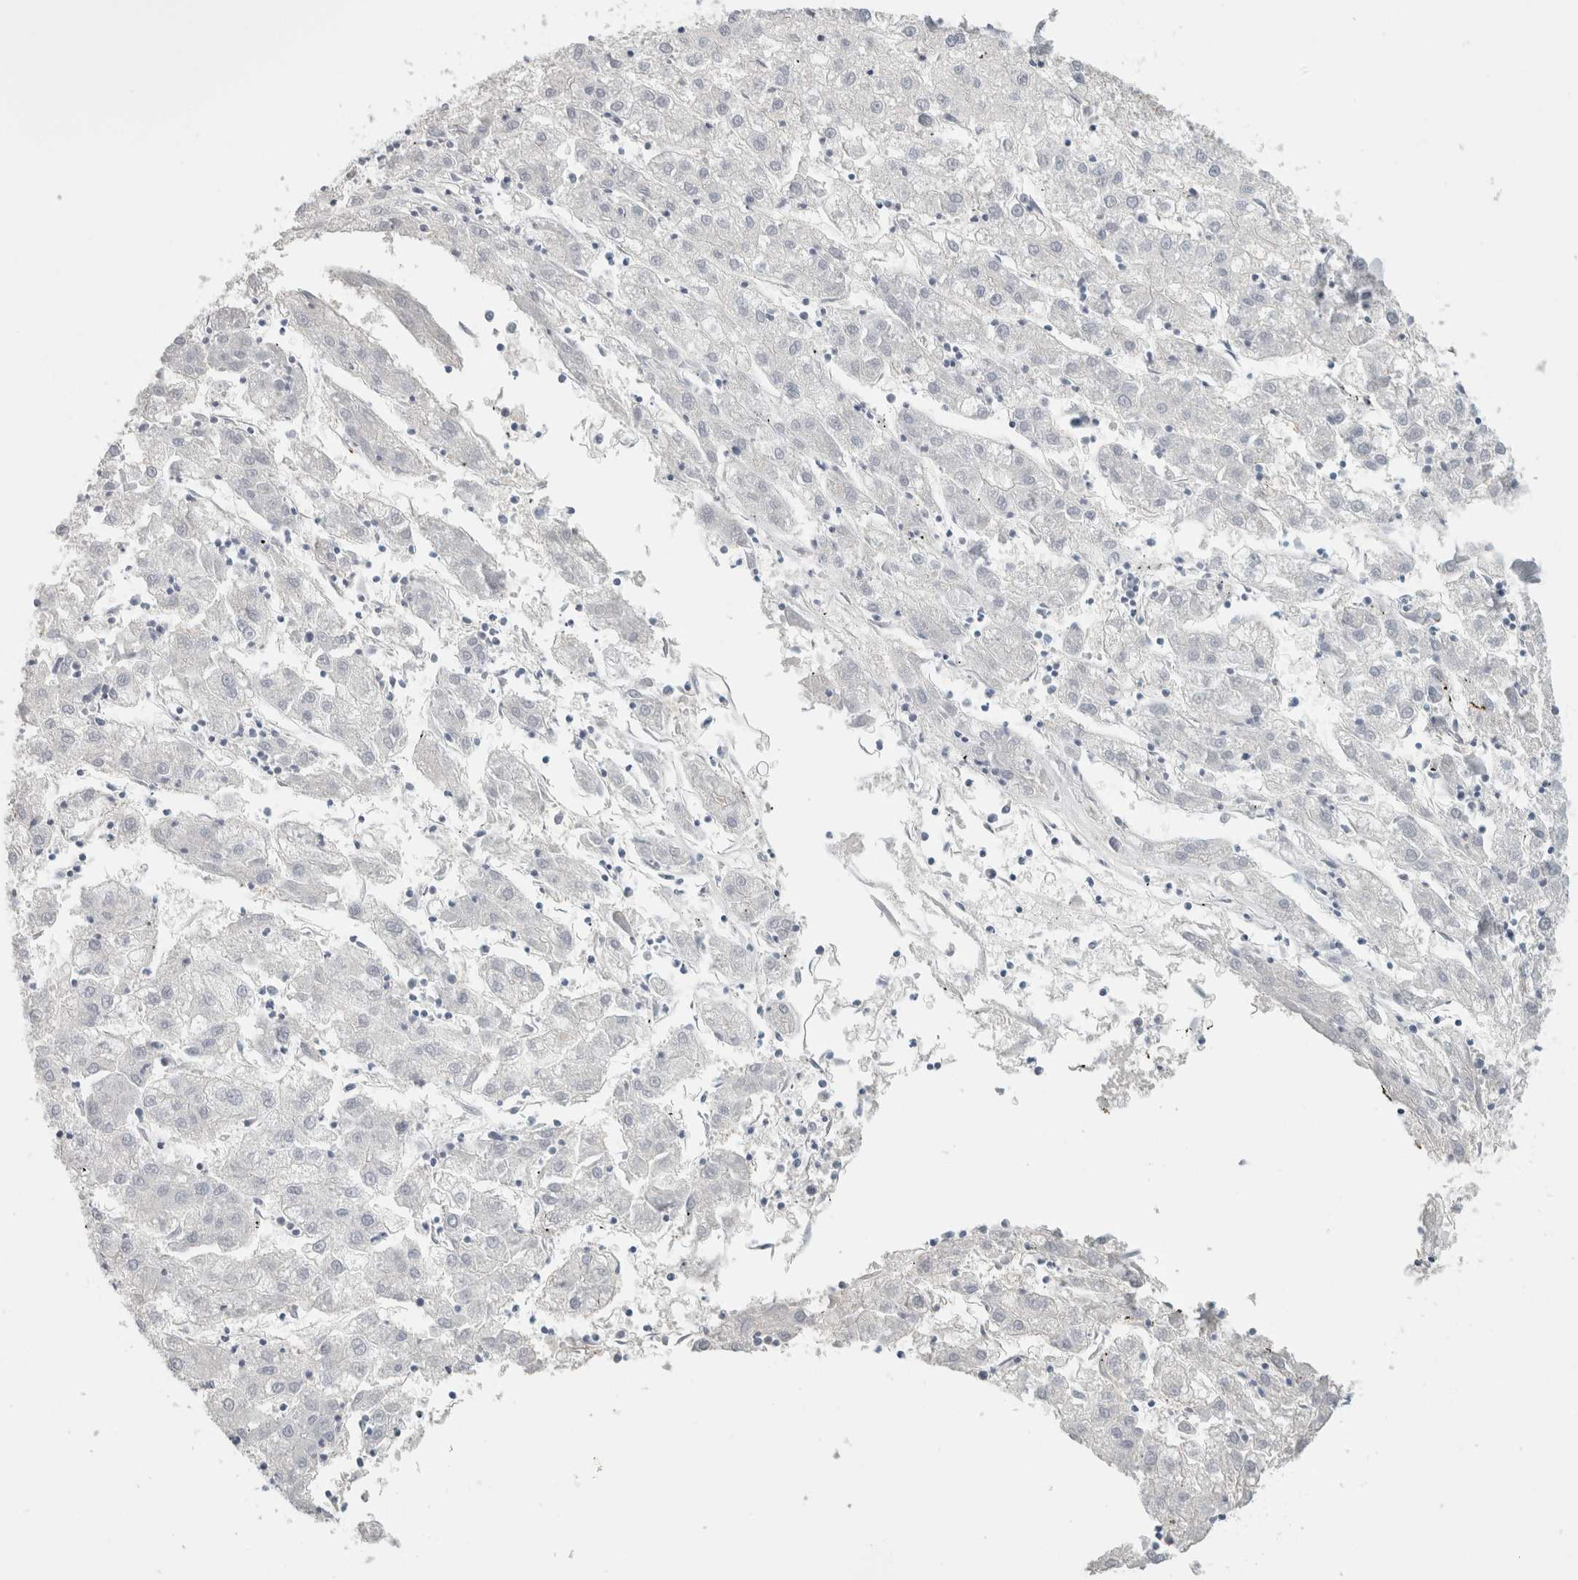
{"staining": {"intensity": "negative", "quantity": "none", "location": "none"}, "tissue": "liver cancer", "cell_type": "Tumor cells", "image_type": "cancer", "snomed": [{"axis": "morphology", "description": "Carcinoma, Hepatocellular, NOS"}, {"axis": "topography", "description": "Liver"}], "caption": "A micrograph of liver cancer (hepatocellular carcinoma) stained for a protein shows no brown staining in tumor cells. (Stains: DAB (3,3'-diaminobenzidine) immunohistochemistry (IHC) with hematoxylin counter stain, Microscopy: brightfield microscopy at high magnification).", "gene": "TSPAN8", "patient": {"sex": "male", "age": 72}}